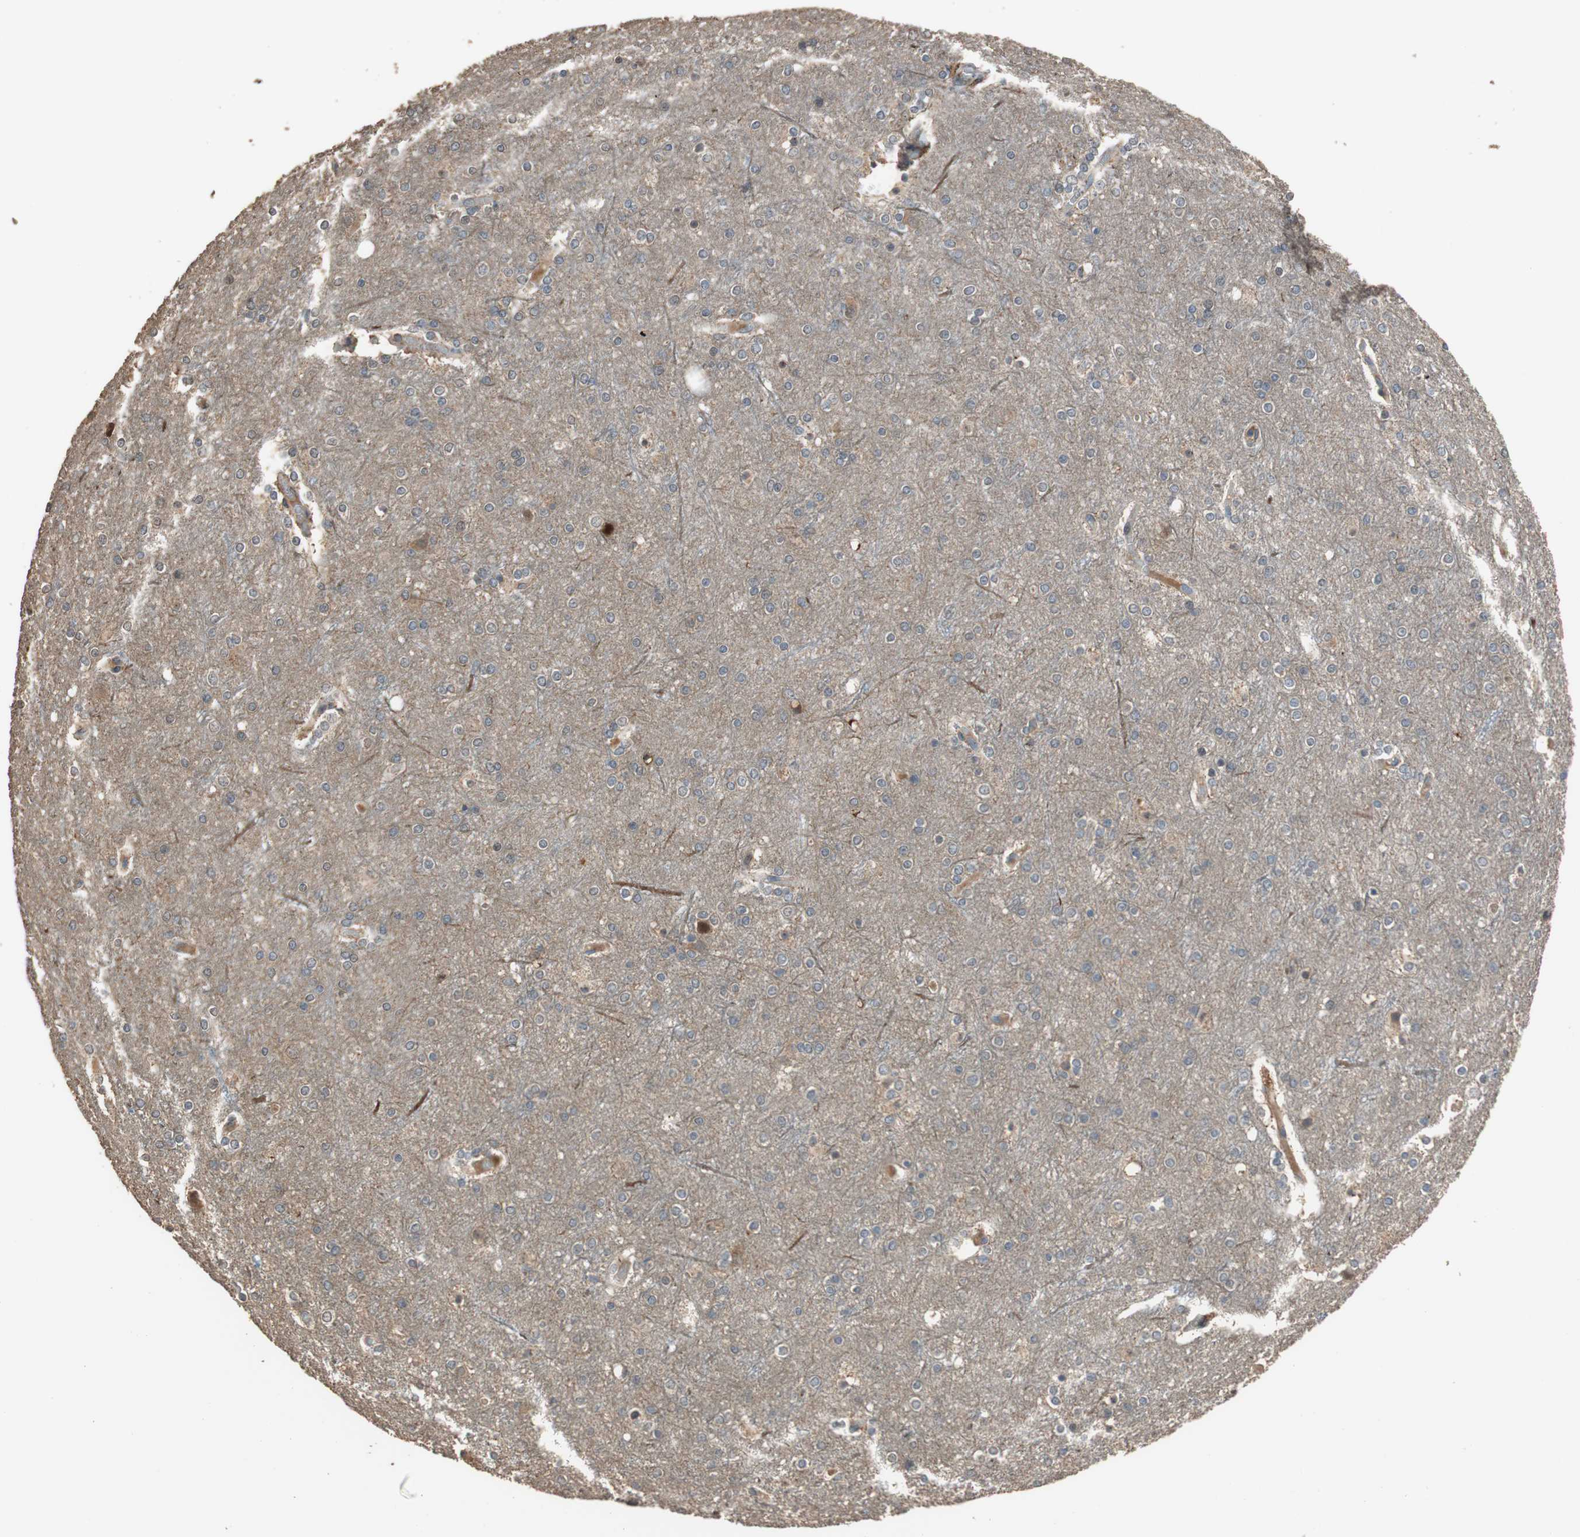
{"staining": {"intensity": "weak", "quantity": ">75%", "location": "cytoplasmic/membranous"}, "tissue": "cerebral cortex", "cell_type": "Endothelial cells", "image_type": "normal", "snomed": [{"axis": "morphology", "description": "Normal tissue, NOS"}, {"axis": "topography", "description": "Cerebral cortex"}], "caption": "Immunohistochemical staining of benign cerebral cortex reveals >75% levels of weak cytoplasmic/membranous protein expression in approximately >75% of endothelial cells. Nuclei are stained in blue.", "gene": "MST1R", "patient": {"sex": "female", "age": 54}}